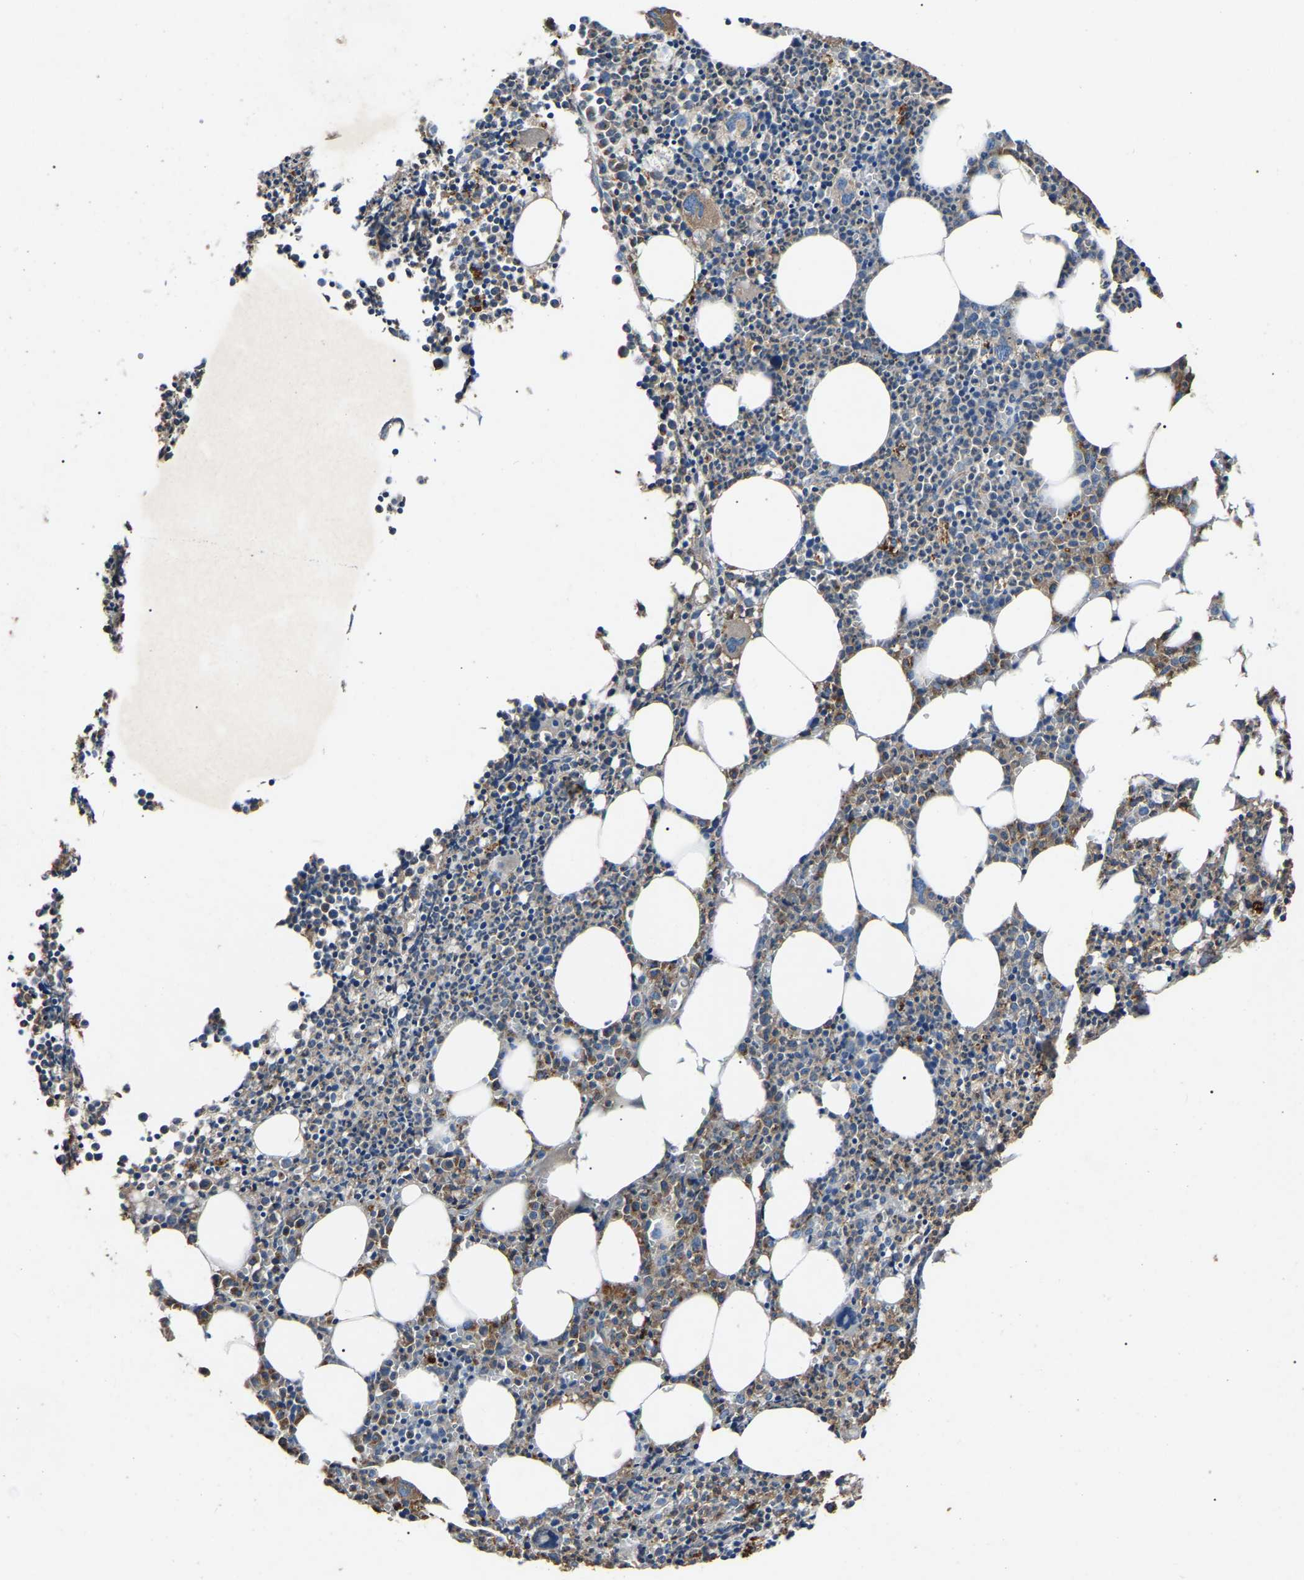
{"staining": {"intensity": "moderate", "quantity": "25%-75%", "location": "cytoplasmic/membranous"}, "tissue": "bone marrow", "cell_type": "Hematopoietic cells", "image_type": "normal", "snomed": [{"axis": "morphology", "description": "Normal tissue, NOS"}, {"axis": "morphology", "description": "Inflammation, NOS"}, {"axis": "topography", "description": "Bone marrow"}], "caption": "The micrograph demonstrates staining of benign bone marrow, revealing moderate cytoplasmic/membranous protein staining (brown color) within hematopoietic cells. The protein of interest is stained brown, and the nuclei are stained in blue (DAB IHC with brightfield microscopy, high magnification).", "gene": "AIMP1", "patient": {"sex": "female", "age": 53}}